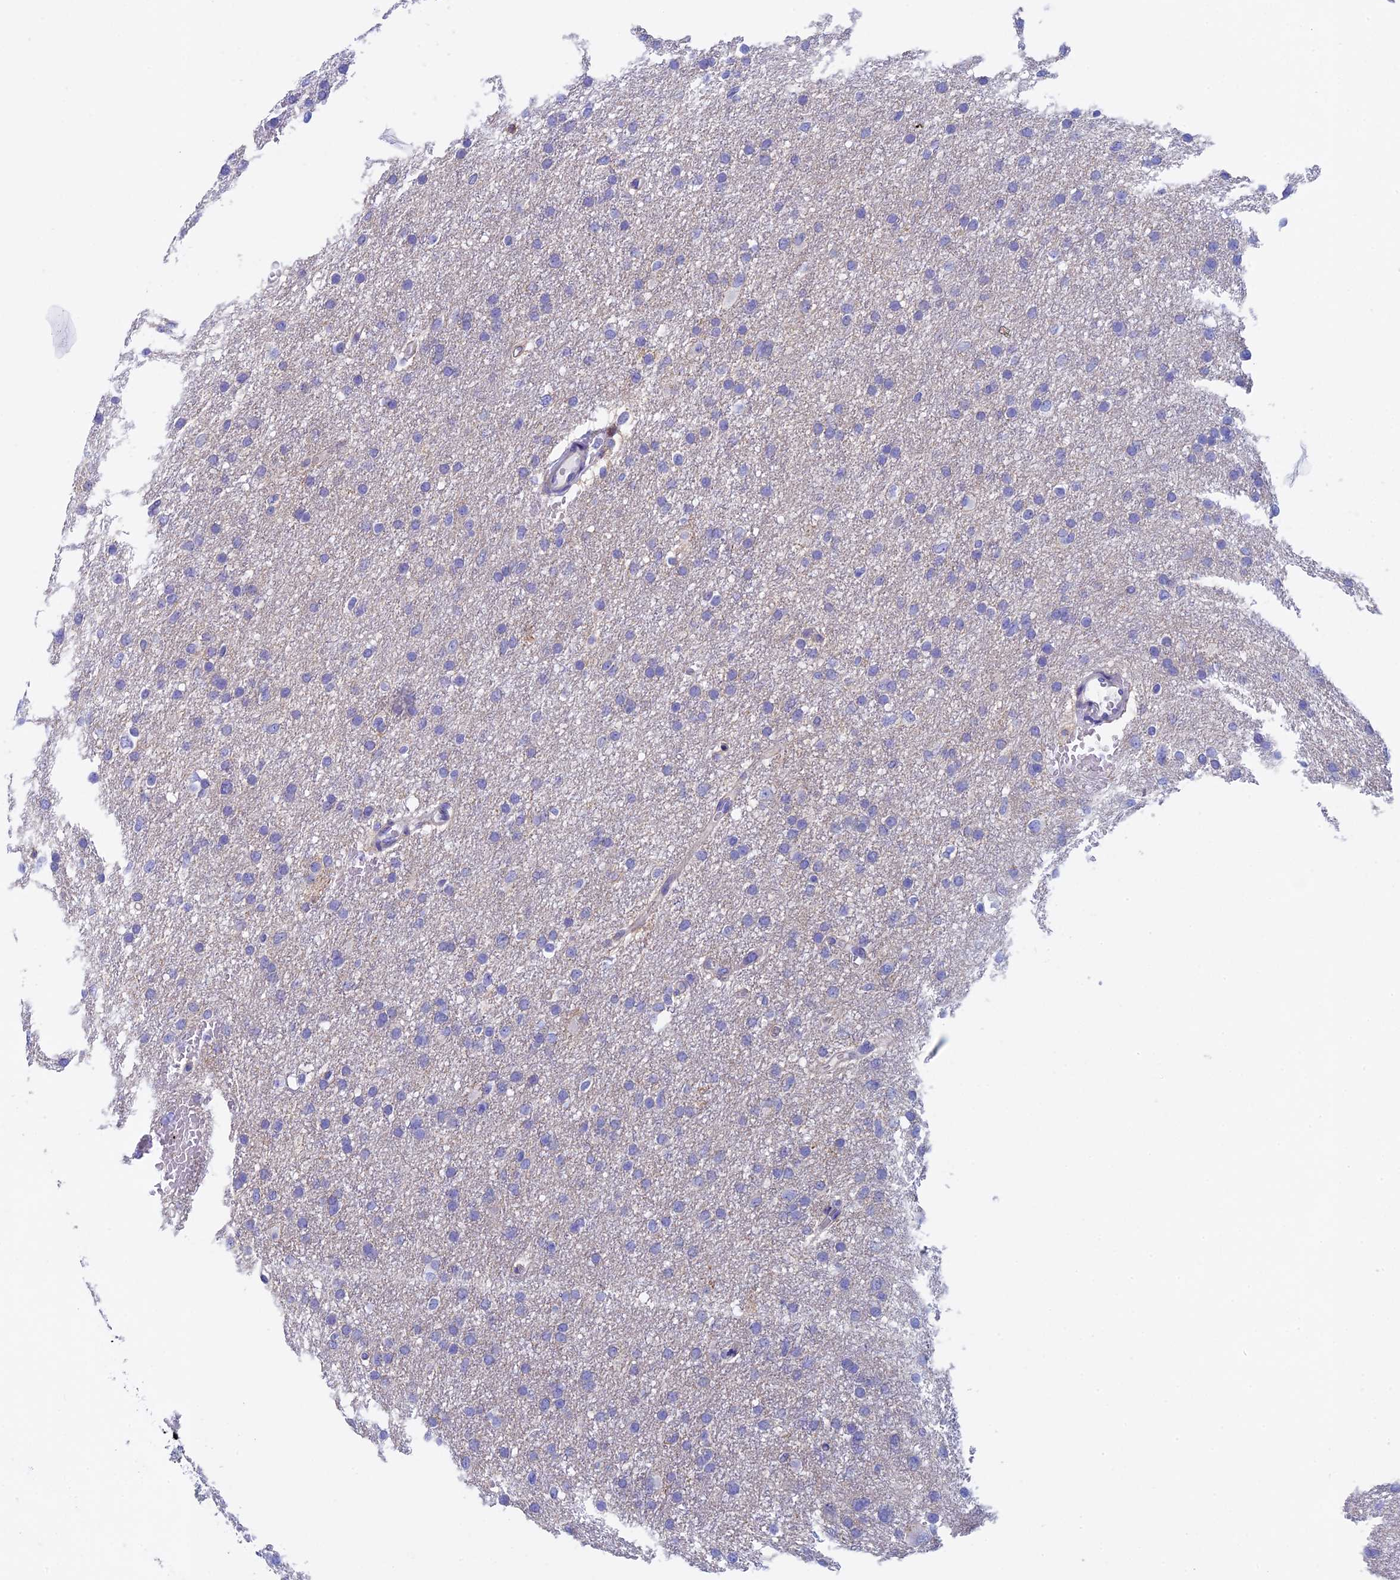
{"staining": {"intensity": "negative", "quantity": "none", "location": "none"}, "tissue": "glioma", "cell_type": "Tumor cells", "image_type": "cancer", "snomed": [{"axis": "morphology", "description": "Glioma, malignant, High grade"}, {"axis": "topography", "description": "Cerebral cortex"}], "caption": "Immunohistochemistry histopathology image of glioma stained for a protein (brown), which exhibits no staining in tumor cells.", "gene": "SEPTIN1", "patient": {"sex": "female", "age": 36}}